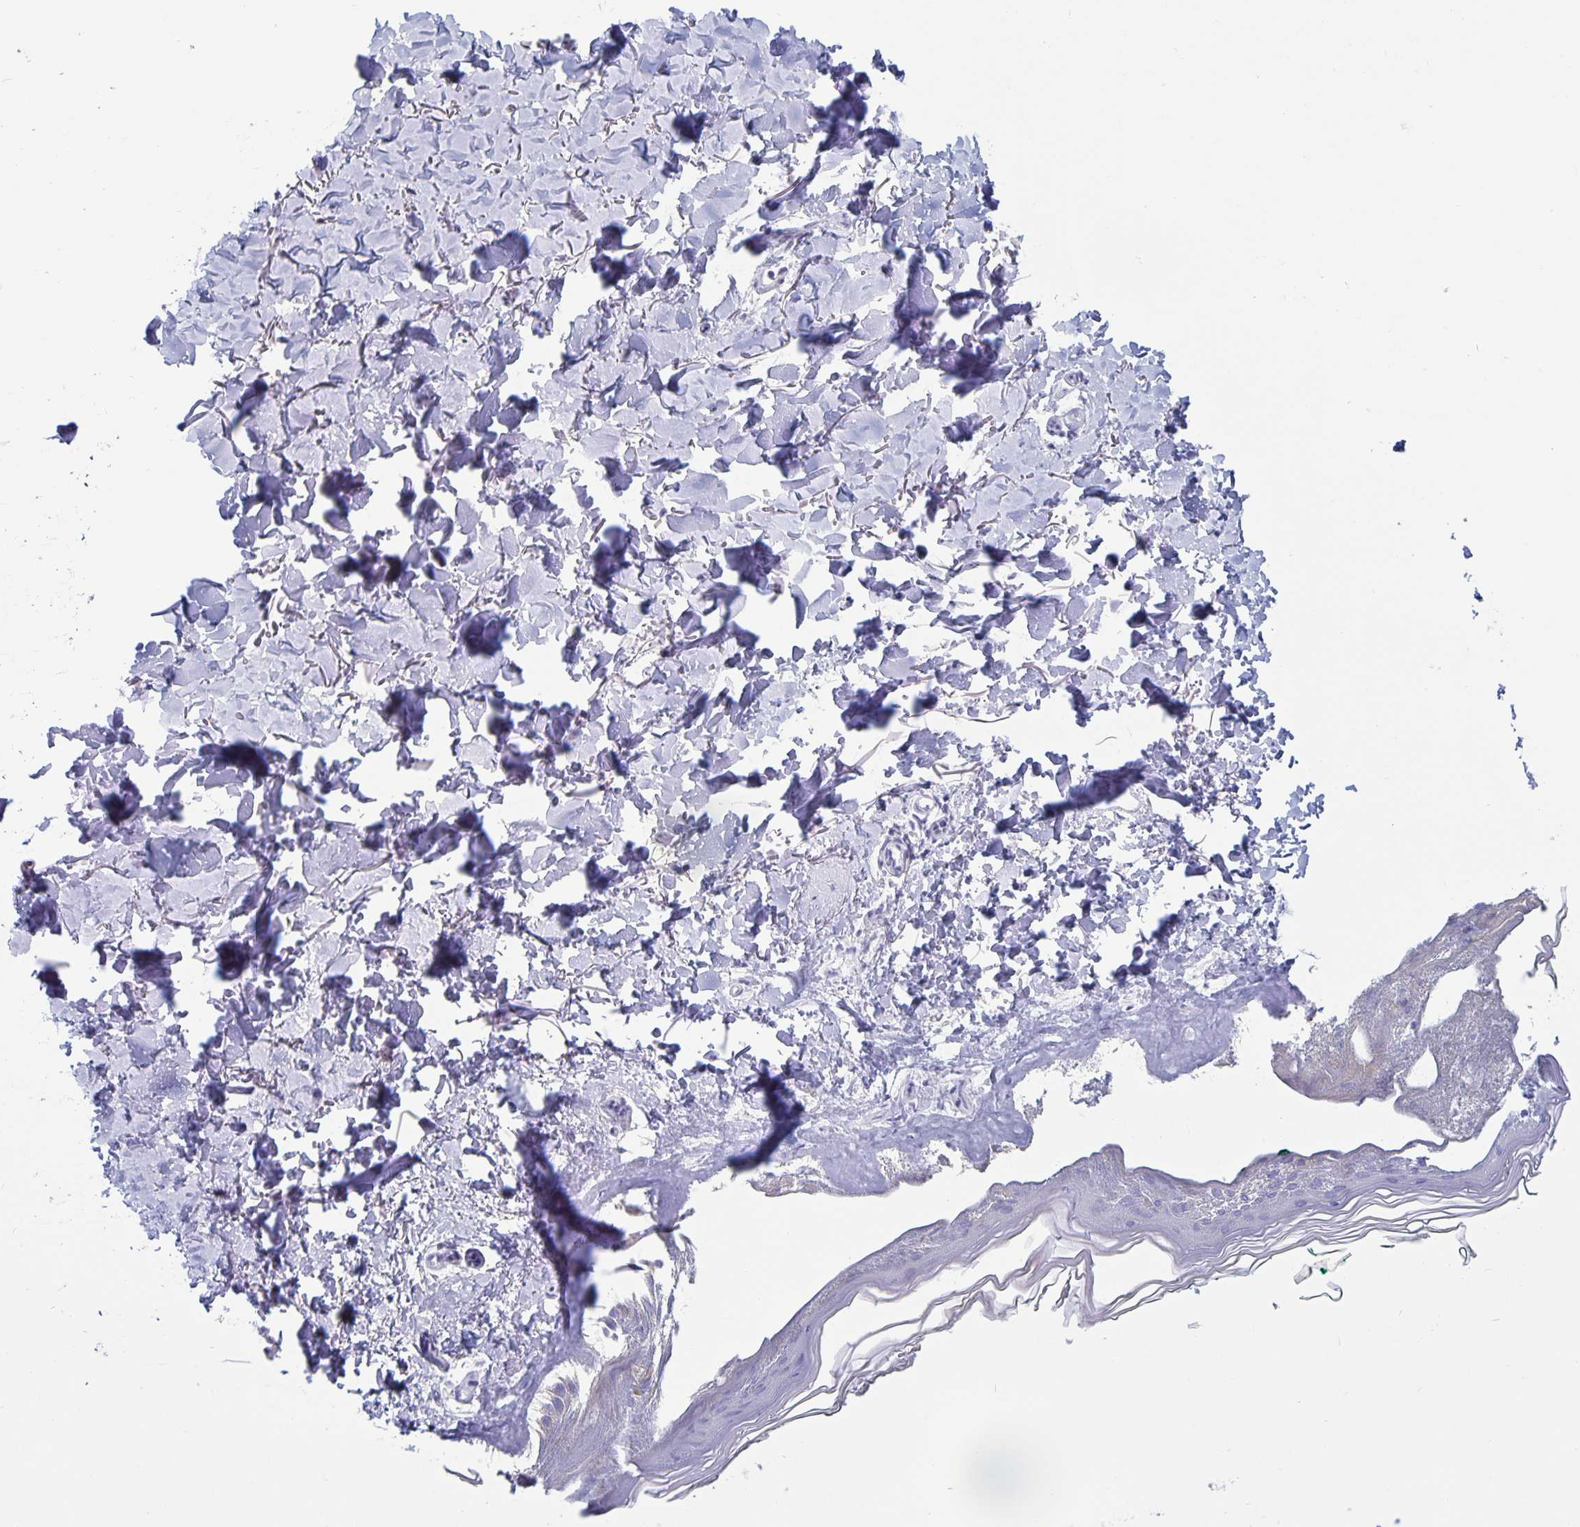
{"staining": {"intensity": "negative", "quantity": "none", "location": "none"}, "tissue": "skin", "cell_type": "Fibroblasts", "image_type": "normal", "snomed": [{"axis": "morphology", "description": "Normal tissue, NOS"}, {"axis": "topography", "description": "Skin"}, {"axis": "topography", "description": "Peripheral nerve tissue"}], "caption": "DAB immunohistochemical staining of unremarkable skin exhibits no significant expression in fibroblasts. (DAB IHC with hematoxylin counter stain).", "gene": "PLCB3", "patient": {"sex": "female", "age": 45}}